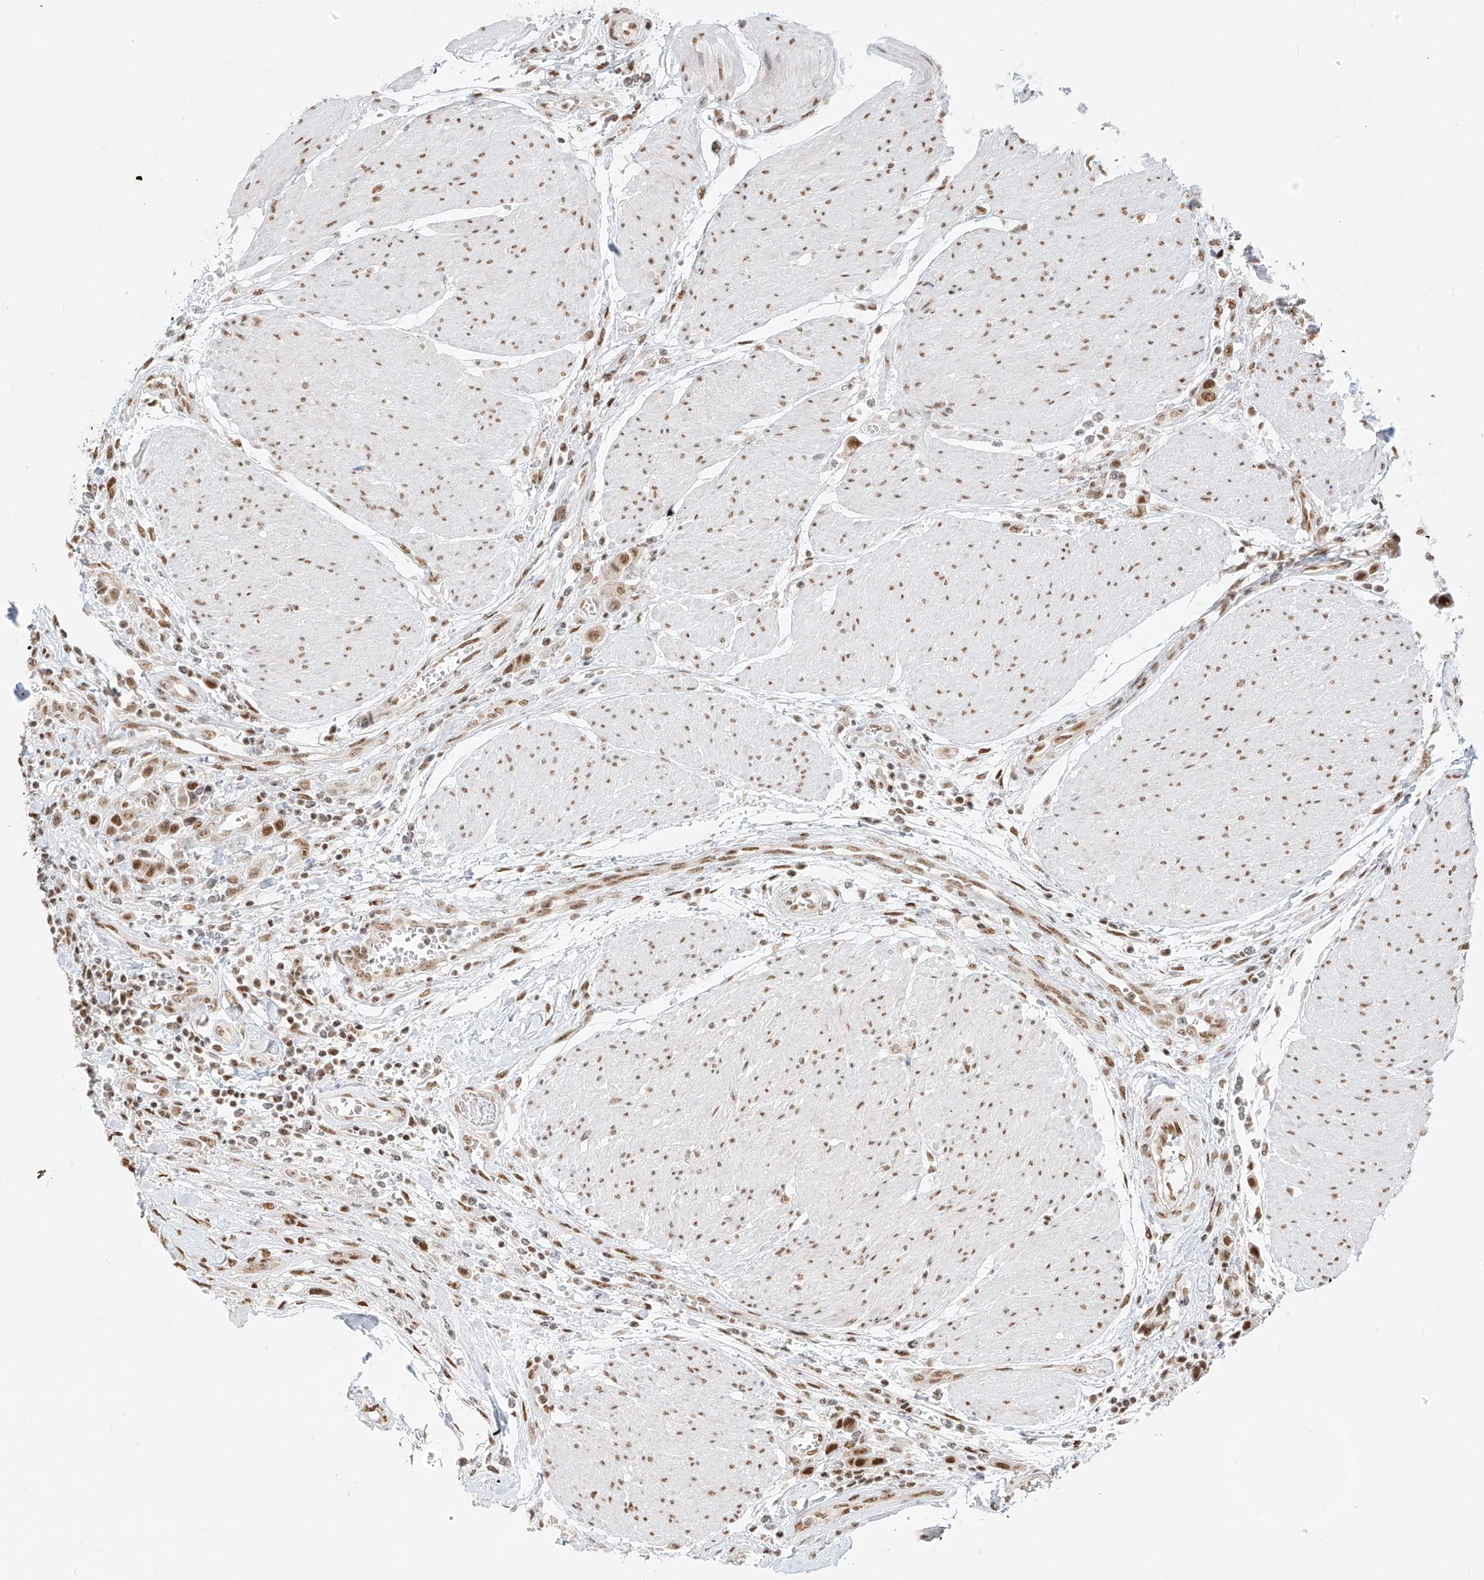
{"staining": {"intensity": "moderate", "quantity": ">75%", "location": "nuclear"}, "tissue": "urothelial cancer", "cell_type": "Tumor cells", "image_type": "cancer", "snomed": [{"axis": "morphology", "description": "Urothelial carcinoma, High grade"}, {"axis": "topography", "description": "Urinary bladder"}], "caption": "Urothelial cancer stained with IHC displays moderate nuclear staining in about >75% of tumor cells.", "gene": "NHSL1", "patient": {"sex": "male", "age": 50}}